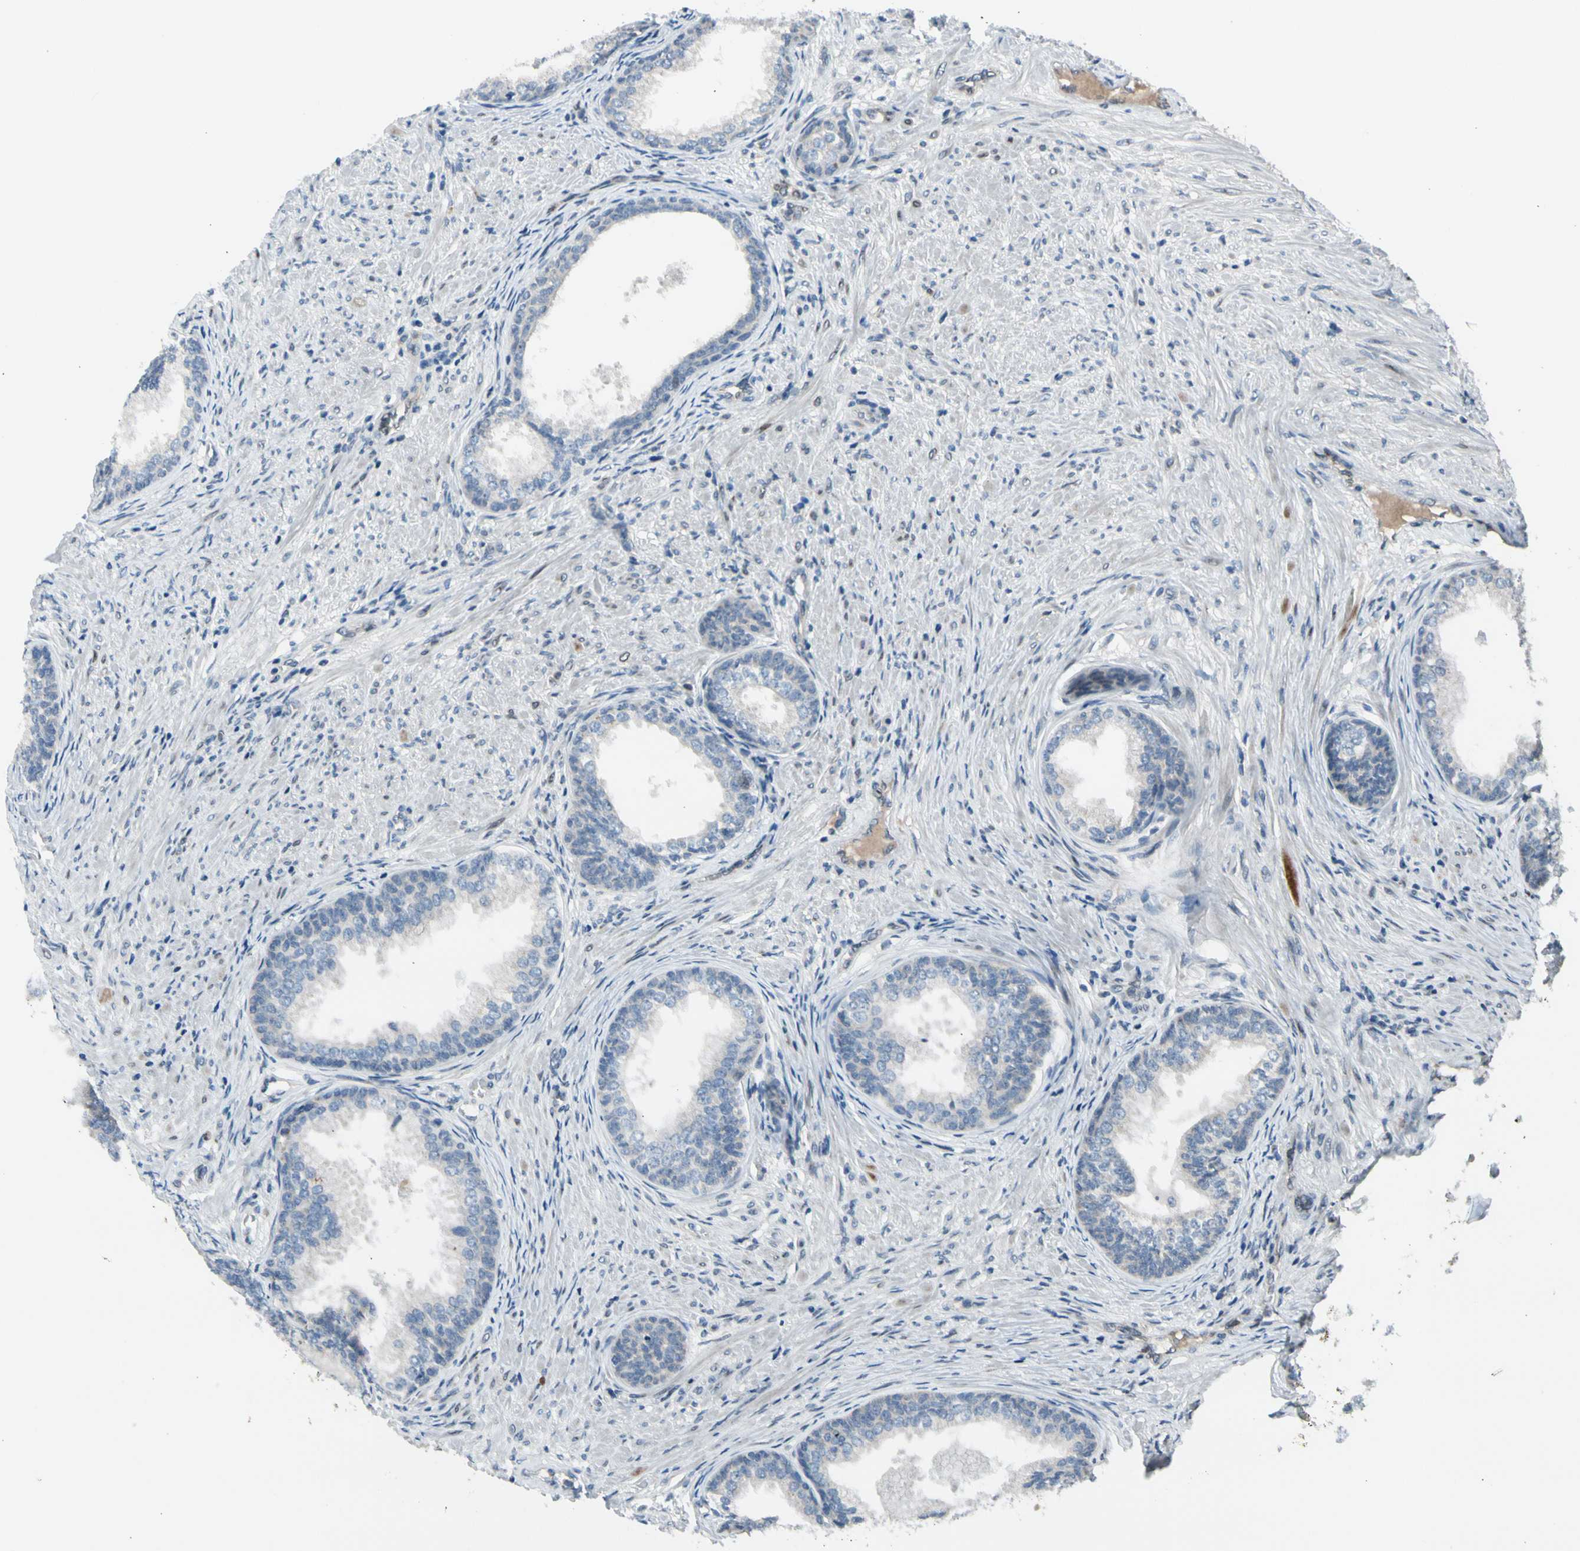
{"staining": {"intensity": "weak", "quantity": ">75%", "location": "cytoplasmic/membranous"}, "tissue": "prostate", "cell_type": "Glandular cells", "image_type": "normal", "snomed": [{"axis": "morphology", "description": "Normal tissue, NOS"}, {"axis": "topography", "description": "Prostate"}], "caption": "Prostate stained with a brown dye exhibits weak cytoplasmic/membranous positive staining in about >75% of glandular cells.", "gene": "NPHP3", "patient": {"sex": "male", "age": 76}}